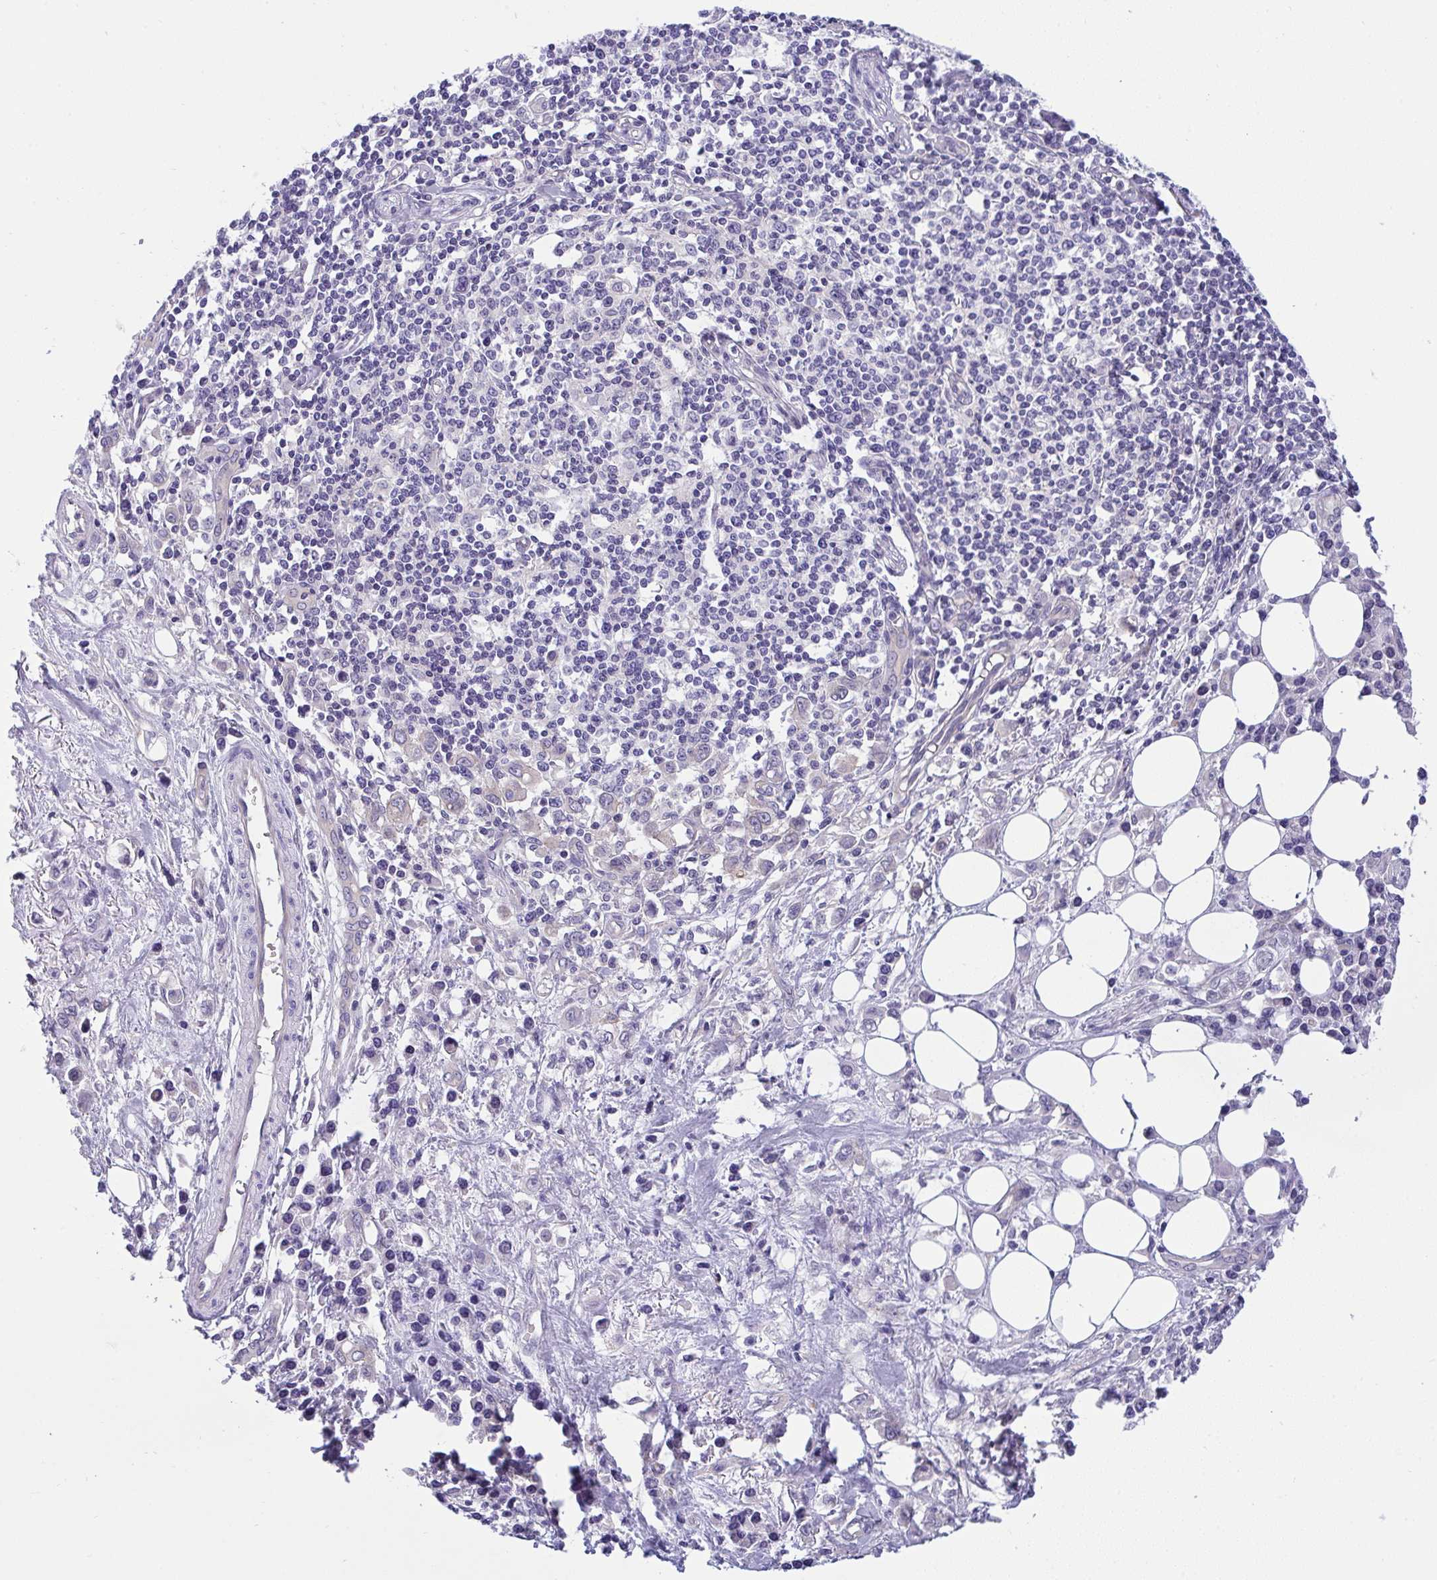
{"staining": {"intensity": "negative", "quantity": "none", "location": "none"}, "tissue": "stomach cancer", "cell_type": "Tumor cells", "image_type": "cancer", "snomed": [{"axis": "morphology", "description": "Adenocarcinoma, NOS"}, {"axis": "topography", "description": "Stomach, upper"}], "caption": "This photomicrograph is of stomach cancer stained with immunohistochemistry to label a protein in brown with the nuclei are counter-stained blue. There is no staining in tumor cells. Brightfield microscopy of IHC stained with DAB (brown) and hematoxylin (blue), captured at high magnification.", "gene": "HOXD12", "patient": {"sex": "male", "age": 75}}